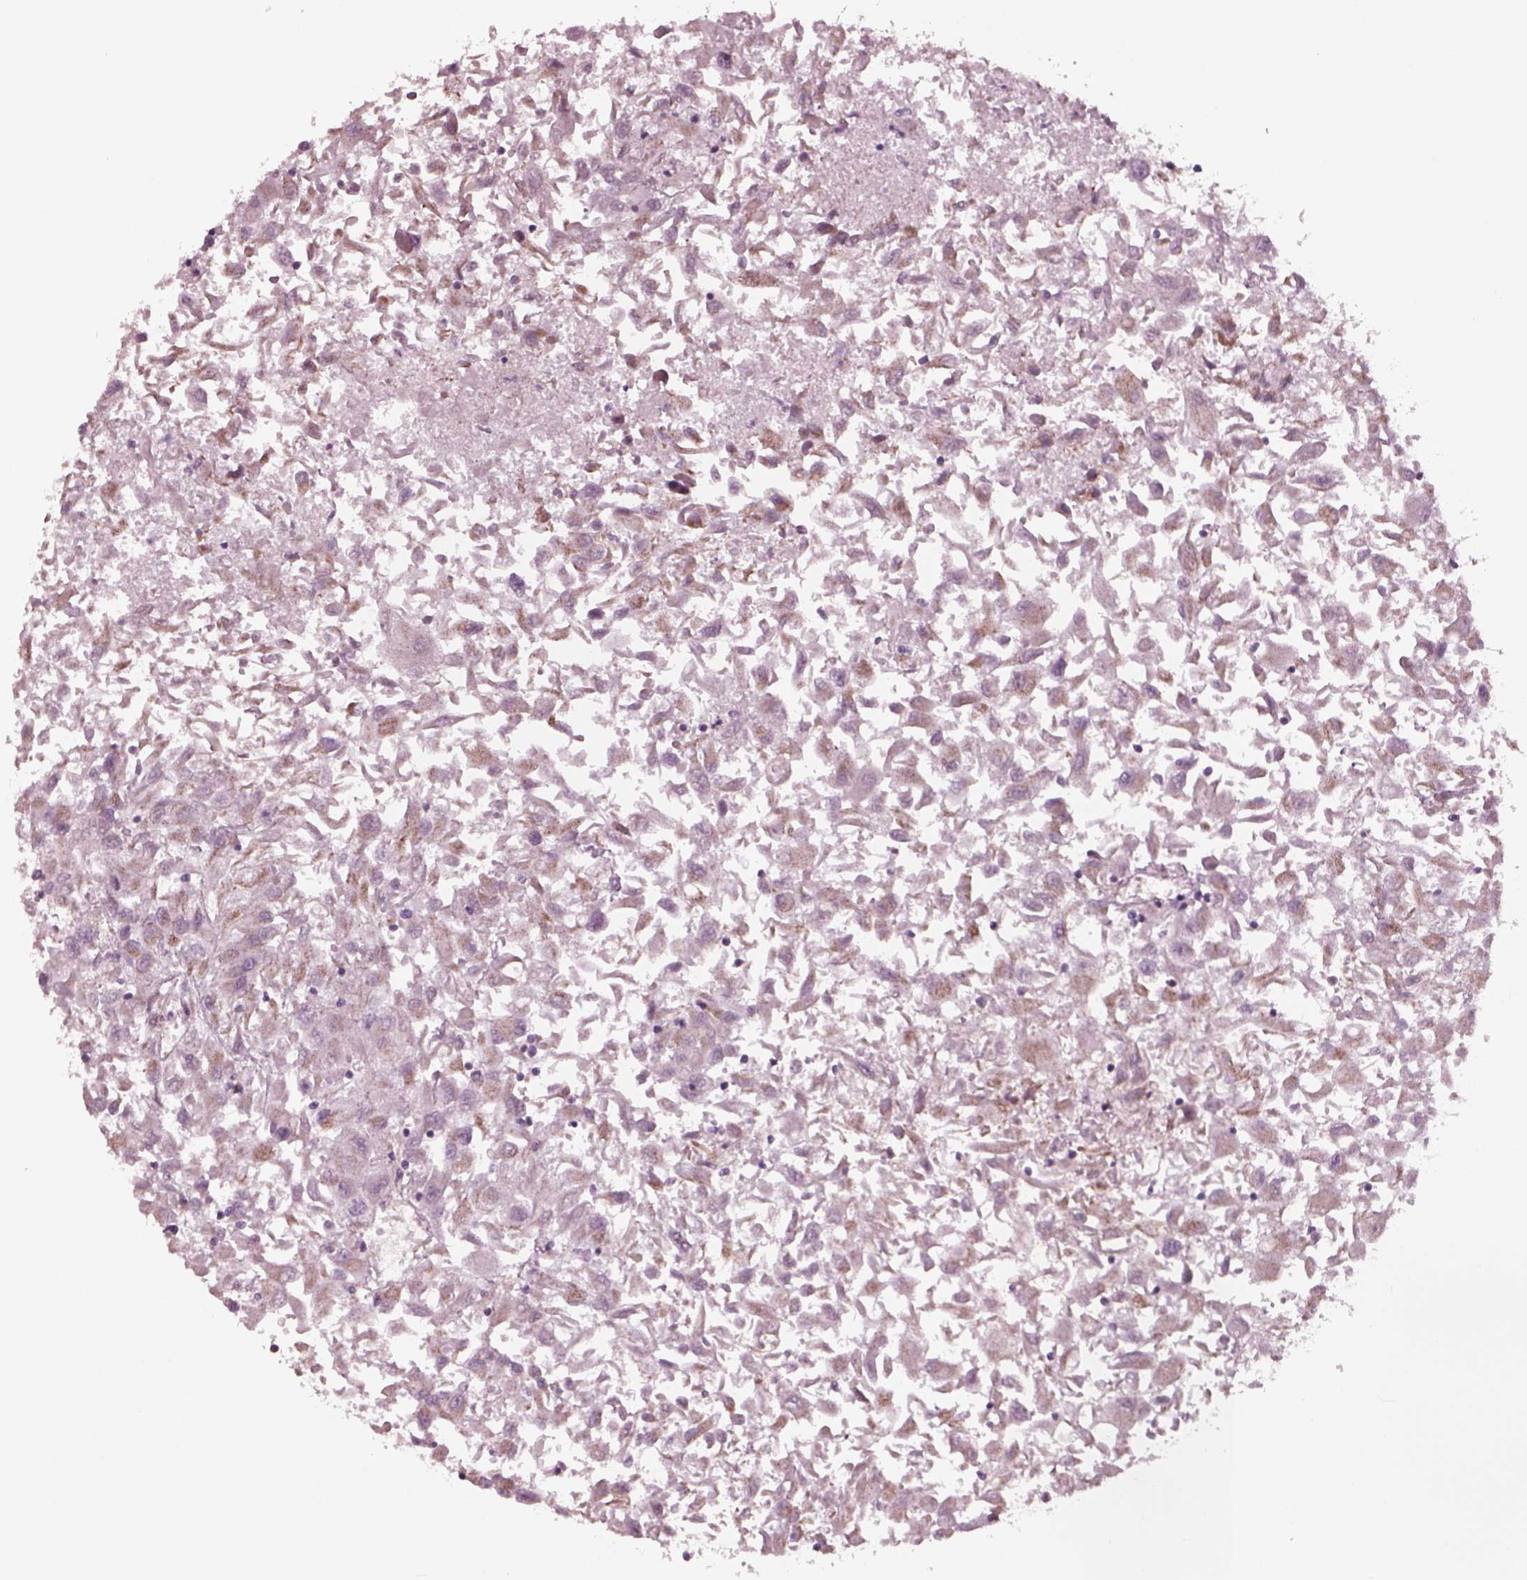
{"staining": {"intensity": "moderate", "quantity": "<25%", "location": "cytoplasmic/membranous"}, "tissue": "renal cancer", "cell_type": "Tumor cells", "image_type": "cancer", "snomed": [{"axis": "morphology", "description": "Adenocarcinoma, NOS"}, {"axis": "topography", "description": "Kidney"}], "caption": "Renal cancer (adenocarcinoma) tissue displays moderate cytoplasmic/membranous expression in approximately <25% of tumor cells Nuclei are stained in blue.", "gene": "CELSR3", "patient": {"sex": "female", "age": 76}}